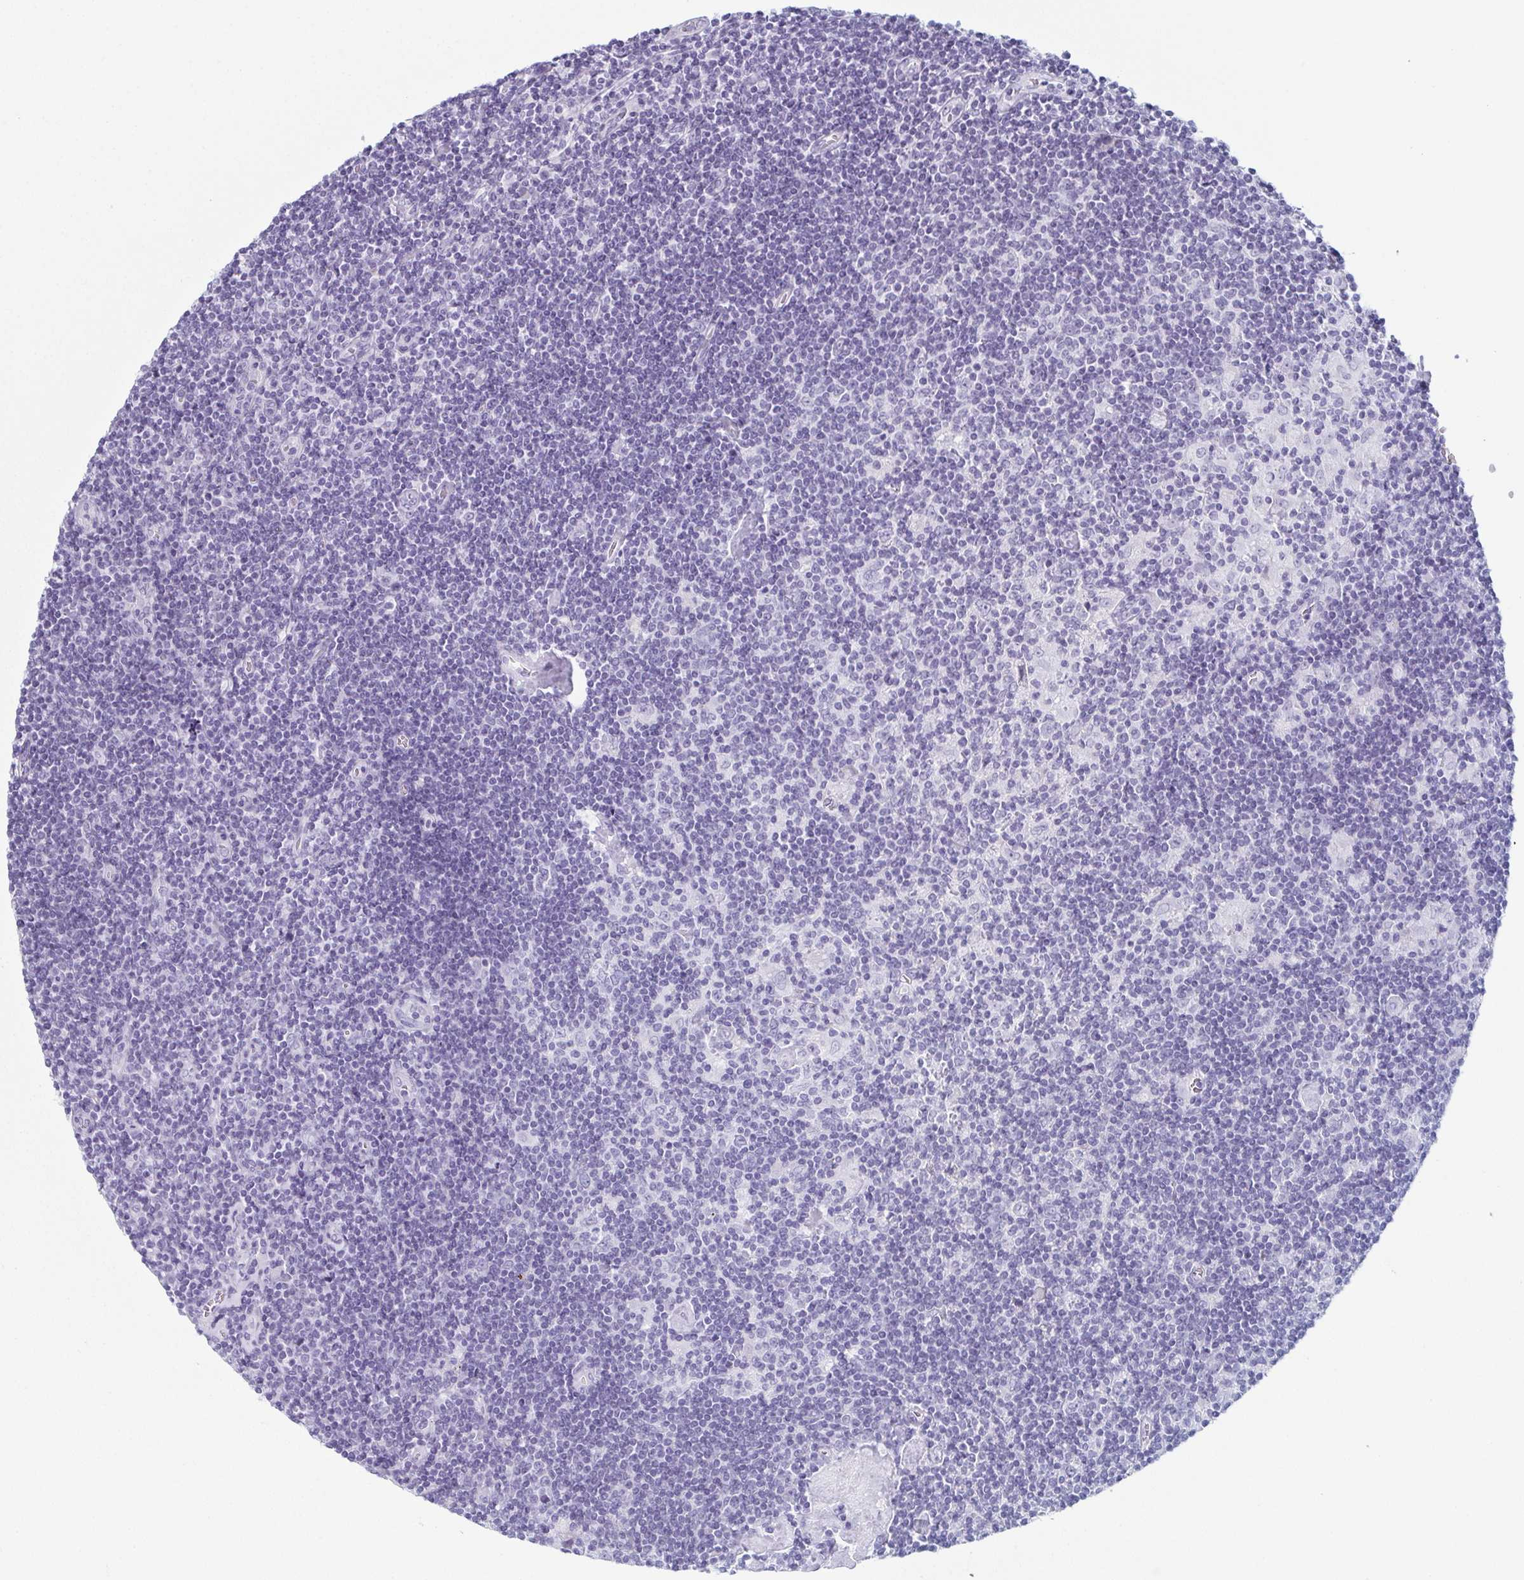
{"staining": {"intensity": "negative", "quantity": "none", "location": "none"}, "tissue": "lymphoma", "cell_type": "Tumor cells", "image_type": "cancer", "snomed": [{"axis": "morphology", "description": "Hodgkin's disease, NOS"}, {"axis": "topography", "description": "Lymph node"}], "caption": "DAB immunohistochemical staining of human Hodgkin's disease exhibits no significant staining in tumor cells. (Brightfield microscopy of DAB IHC at high magnification).", "gene": "ENKUR", "patient": {"sex": "male", "age": 40}}